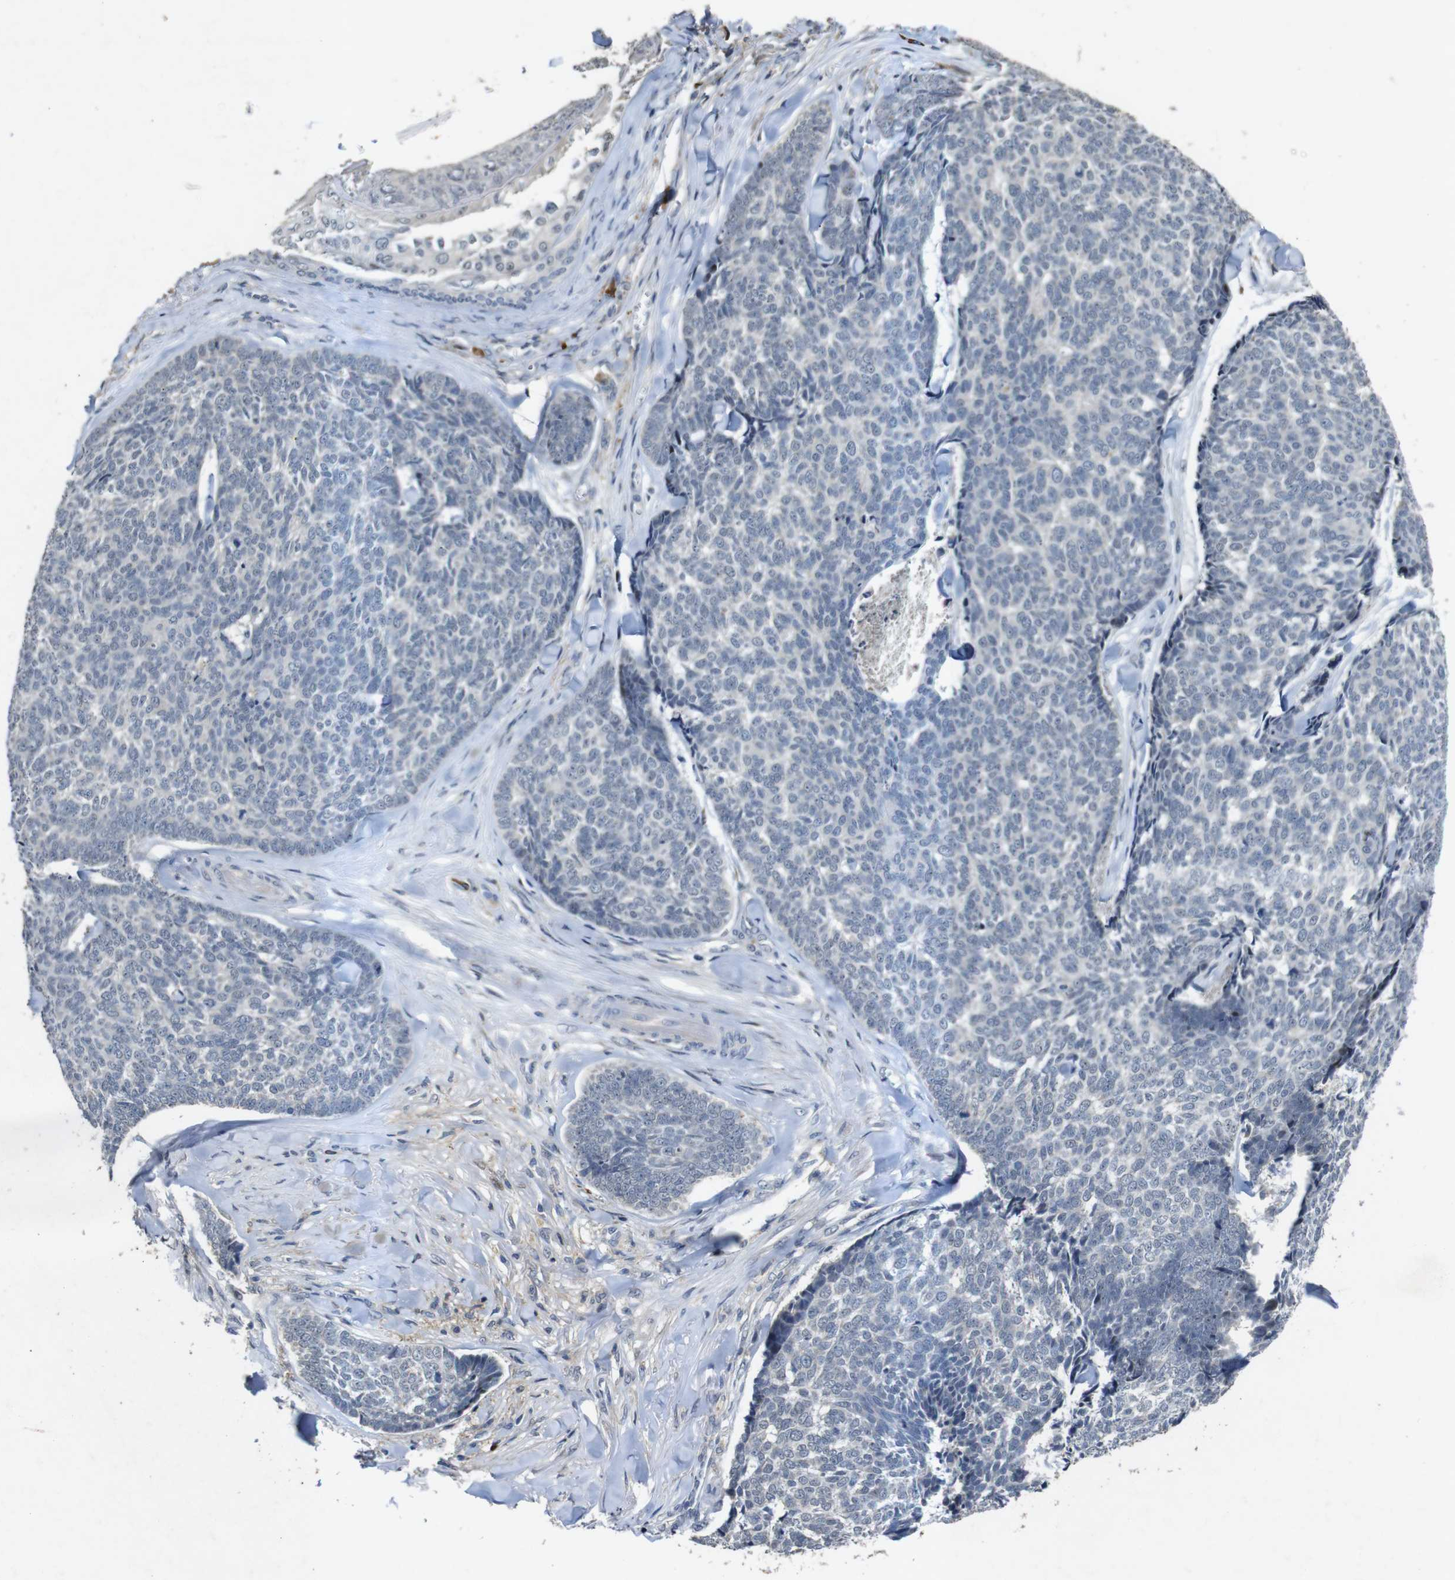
{"staining": {"intensity": "negative", "quantity": "none", "location": "none"}, "tissue": "skin cancer", "cell_type": "Tumor cells", "image_type": "cancer", "snomed": [{"axis": "morphology", "description": "Basal cell carcinoma"}, {"axis": "topography", "description": "Skin"}], "caption": "Human skin cancer stained for a protein using immunohistochemistry (IHC) demonstrates no positivity in tumor cells.", "gene": "MAGI2", "patient": {"sex": "male", "age": 84}}